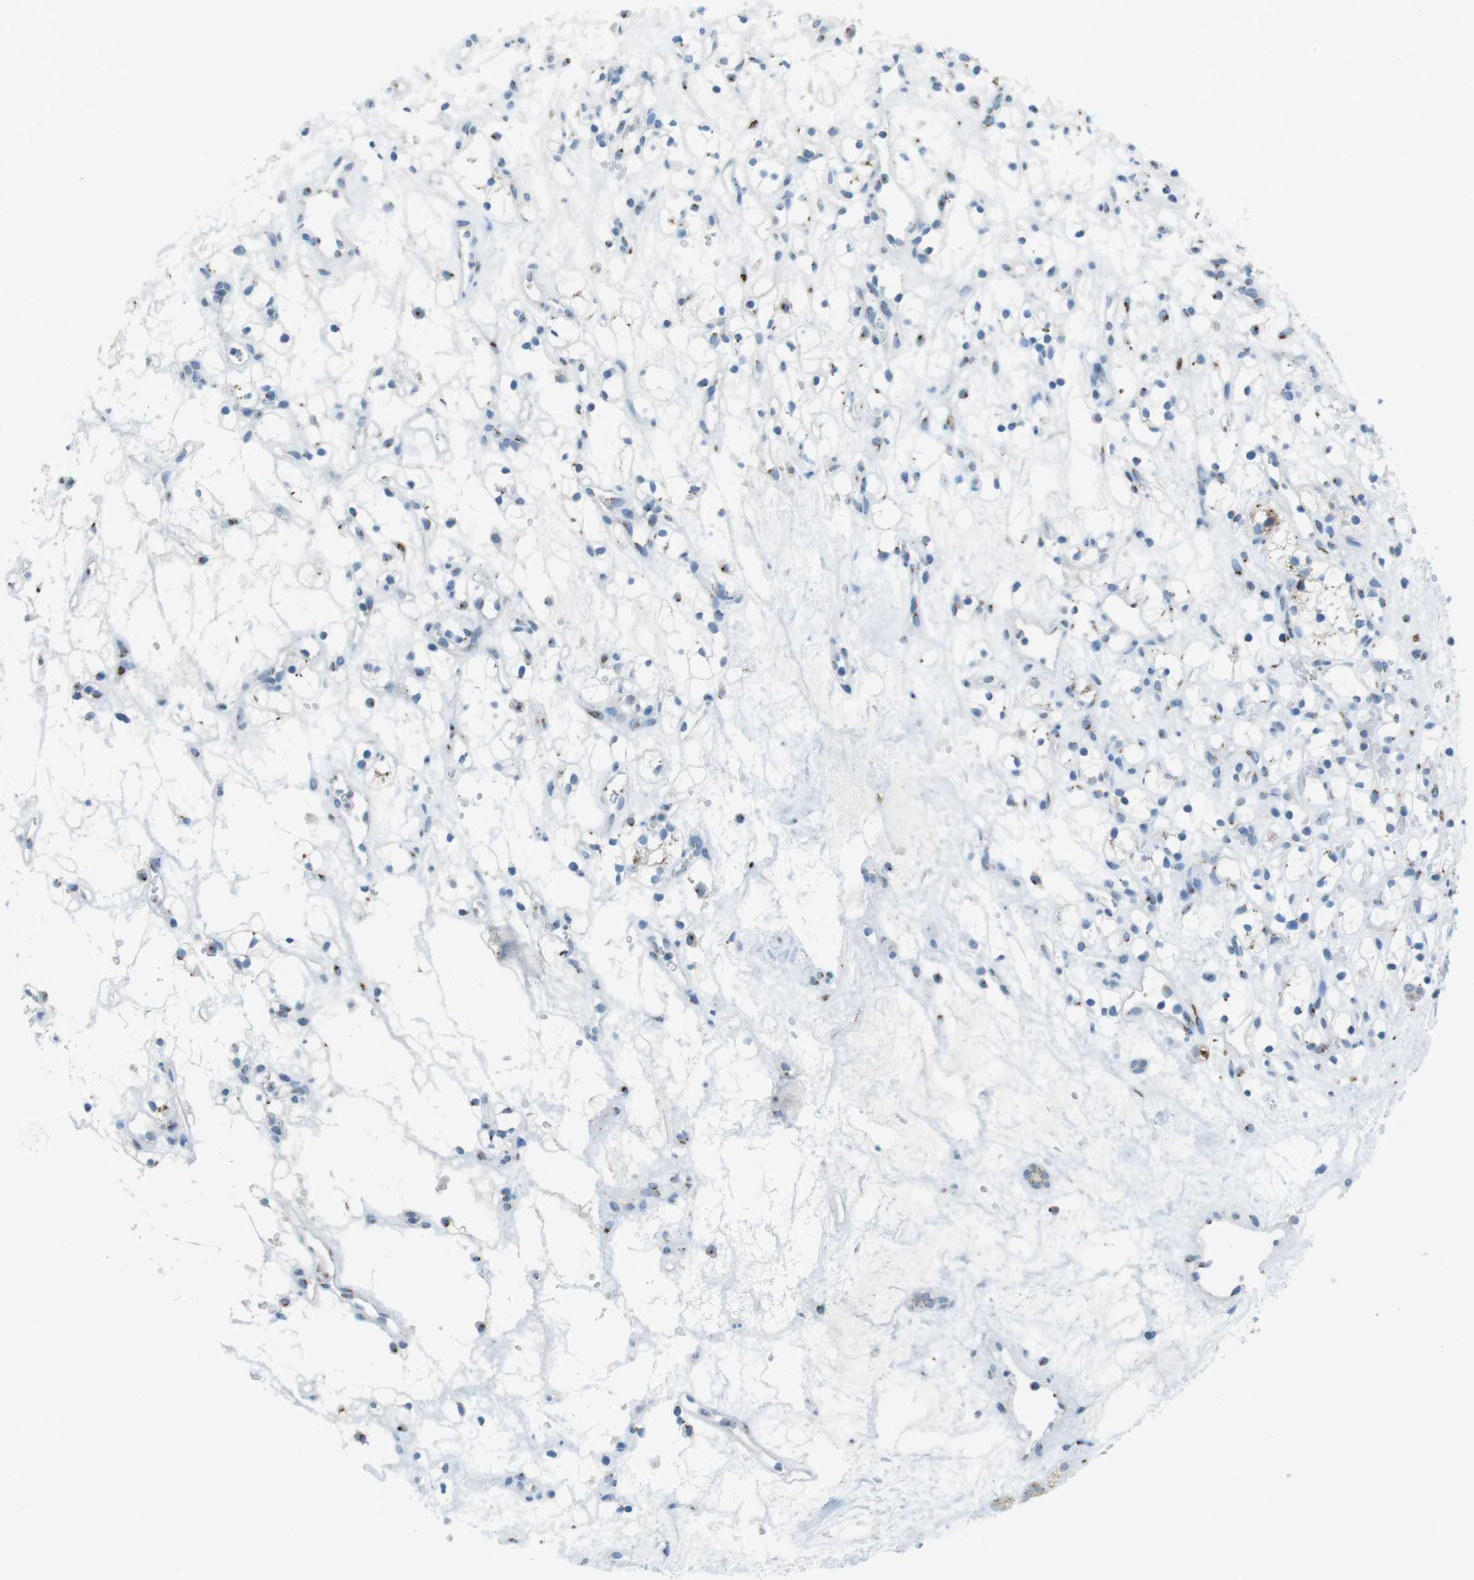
{"staining": {"intensity": "negative", "quantity": "none", "location": "none"}, "tissue": "renal cancer", "cell_type": "Tumor cells", "image_type": "cancer", "snomed": [{"axis": "morphology", "description": "Adenocarcinoma, NOS"}, {"axis": "topography", "description": "Kidney"}], "caption": "There is no significant staining in tumor cells of renal adenocarcinoma.", "gene": "TXNDC15", "patient": {"sex": "female", "age": 60}}